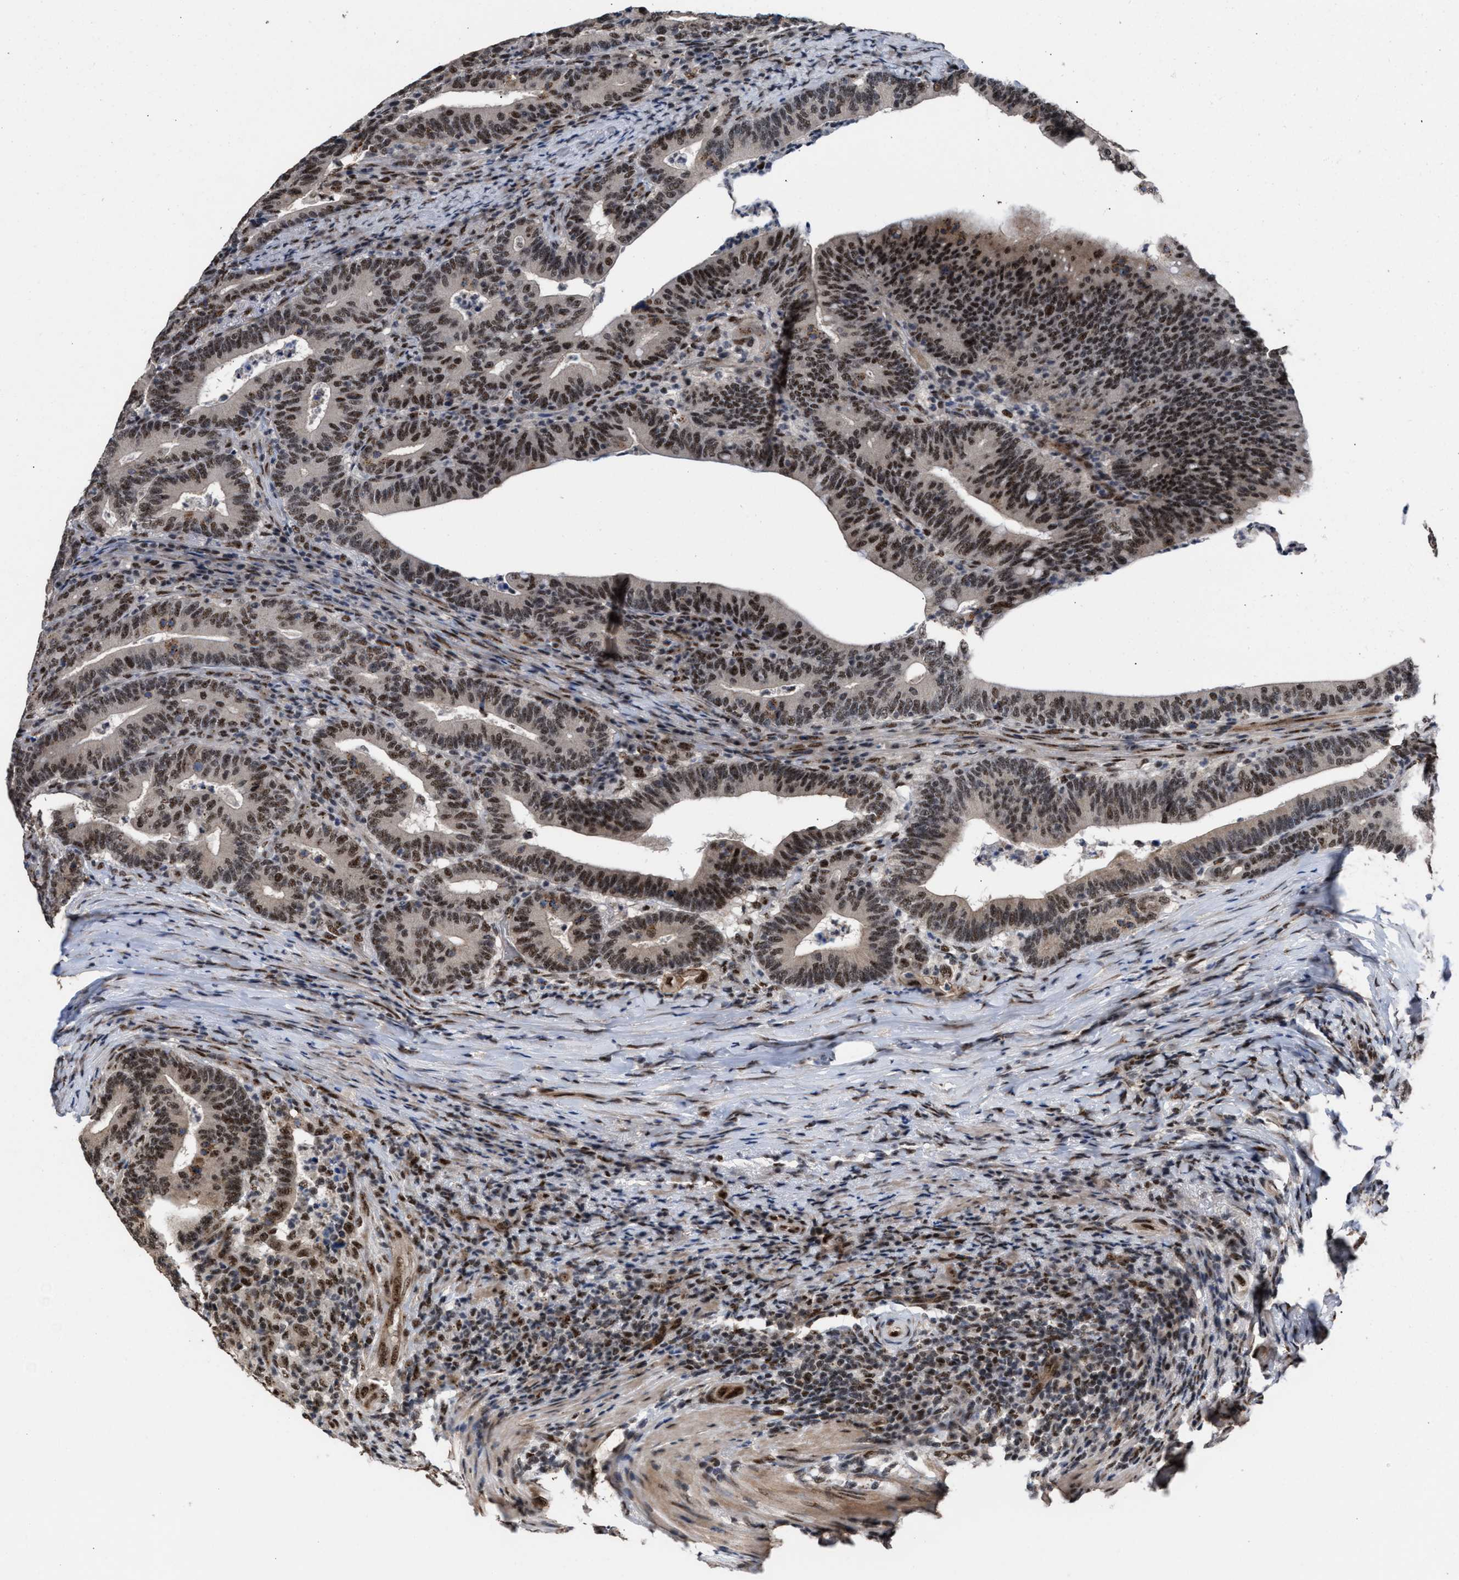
{"staining": {"intensity": "strong", "quantity": ">75%", "location": "cytoplasmic/membranous,nuclear"}, "tissue": "colorectal cancer", "cell_type": "Tumor cells", "image_type": "cancer", "snomed": [{"axis": "morphology", "description": "Adenocarcinoma, NOS"}, {"axis": "topography", "description": "Colon"}], "caption": "This is an image of IHC staining of colorectal cancer (adenocarcinoma), which shows strong staining in the cytoplasmic/membranous and nuclear of tumor cells.", "gene": "EIF4A3", "patient": {"sex": "female", "age": 66}}